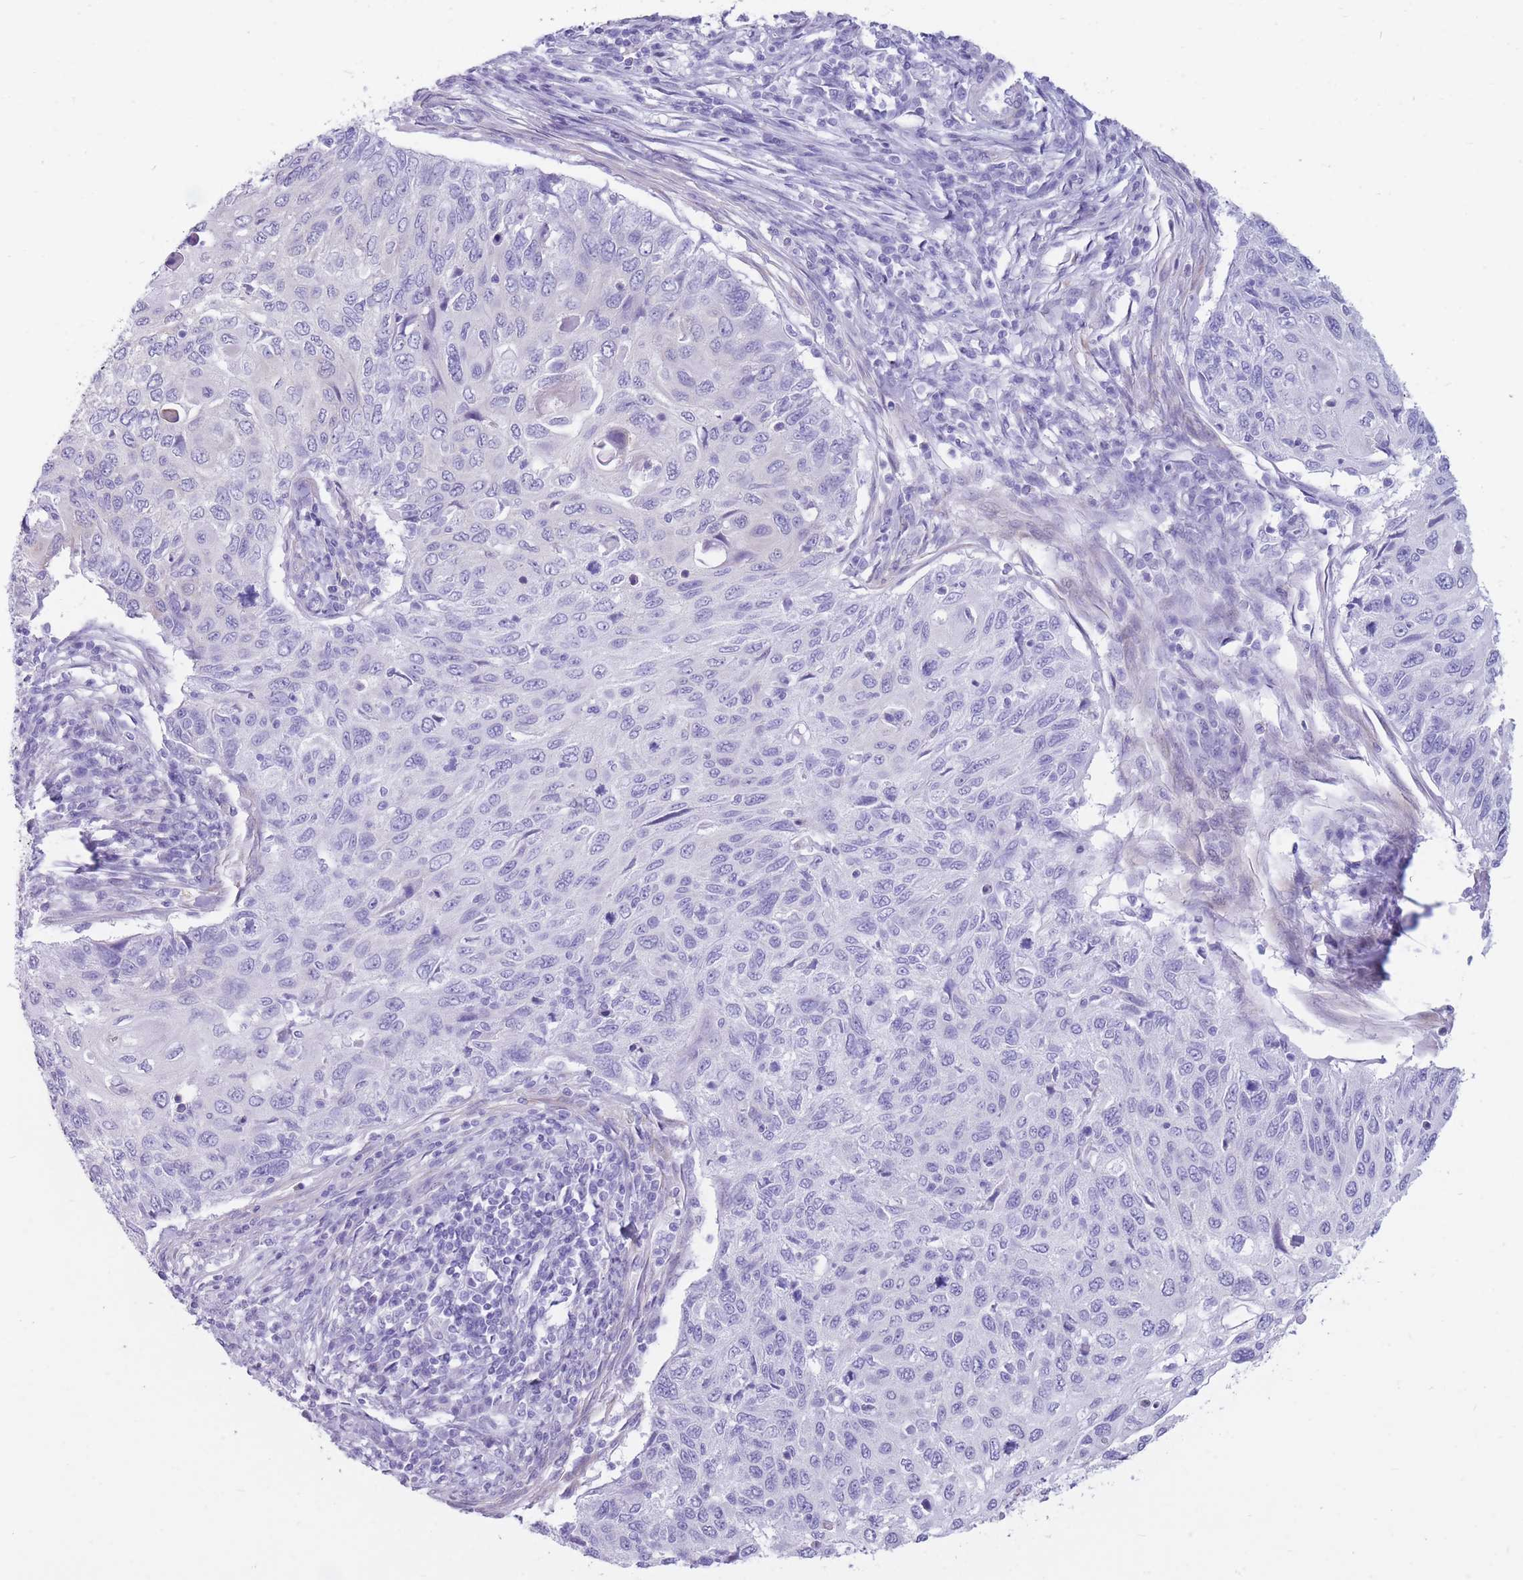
{"staining": {"intensity": "negative", "quantity": "none", "location": "none"}, "tissue": "cervical cancer", "cell_type": "Tumor cells", "image_type": "cancer", "snomed": [{"axis": "morphology", "description": "Squamous cell carcinoma, NOS"}, {"axis": "topography", "description": "Cervix"}], "caption": "Immunohistochemistry histopathology image of squamous cell carcinoma (cervical) stained for a protein (brown), which shows no staining in tumor cells.", "gene": "MTSS2", "patient": {"sex": "female", "age": 70}}